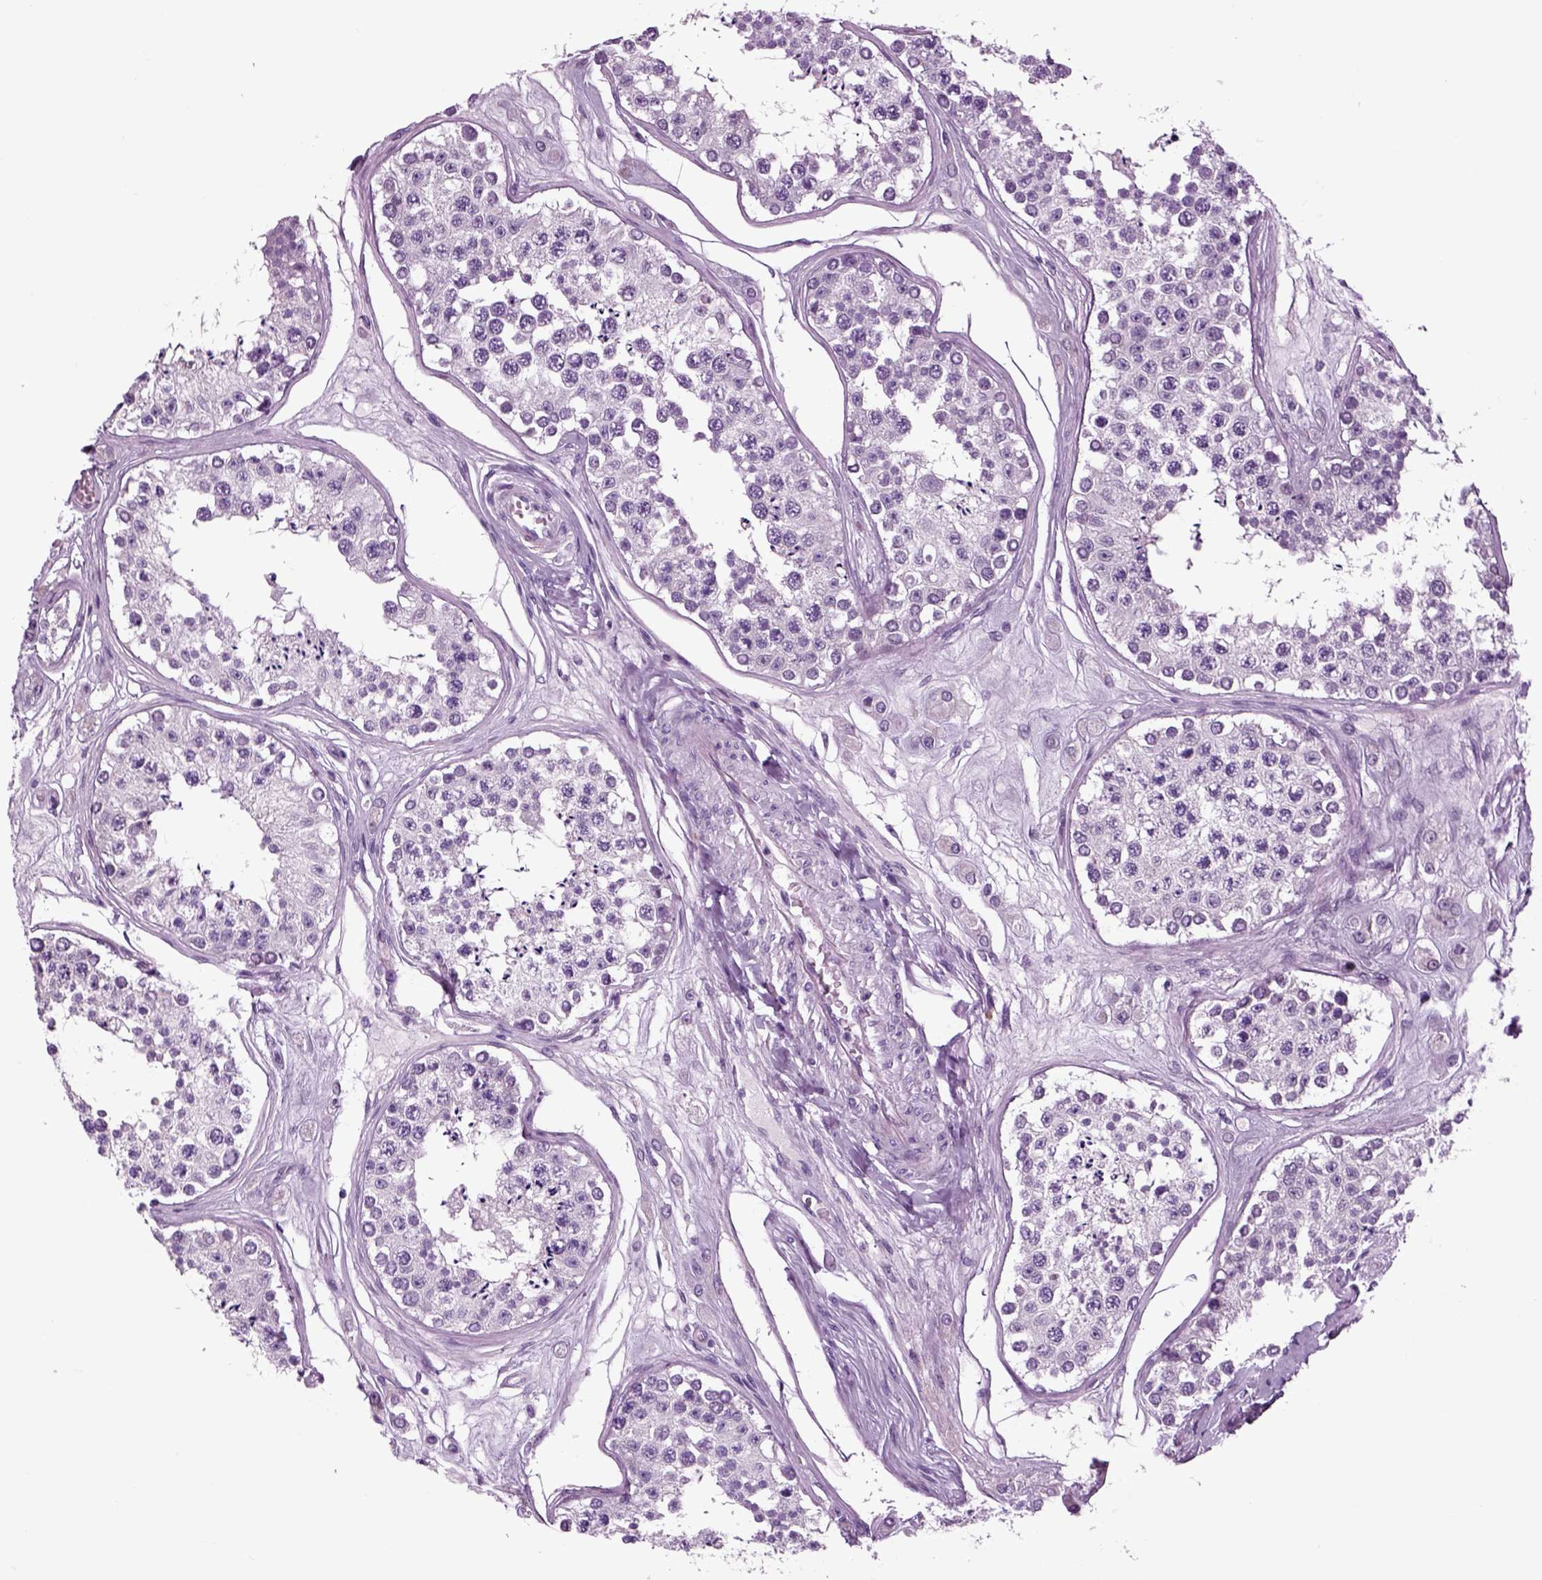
{"staining": {"intensity": "negative", "quantity": "none", "location": "none"}, "tissue": "testis", "cell_type": "Cells in seminiferous ducts", "image_type": "normal", "snomed": [{"axis": "morphology", "description": "Normal tissue, NOS"}, {"axis": "topography", "description": "Testis"}], "caption": "An image of testis stained for a protein shows no brown staining in cells in seminiferous ducts. The staining was performed using DAB to visualize the protein expression in brown, while the nuclei were stained in blue with hematoxylin (Magnification: 20x).", "gene": "ARHGAP11A", "patient": {"sex": "male", "age": 25}}